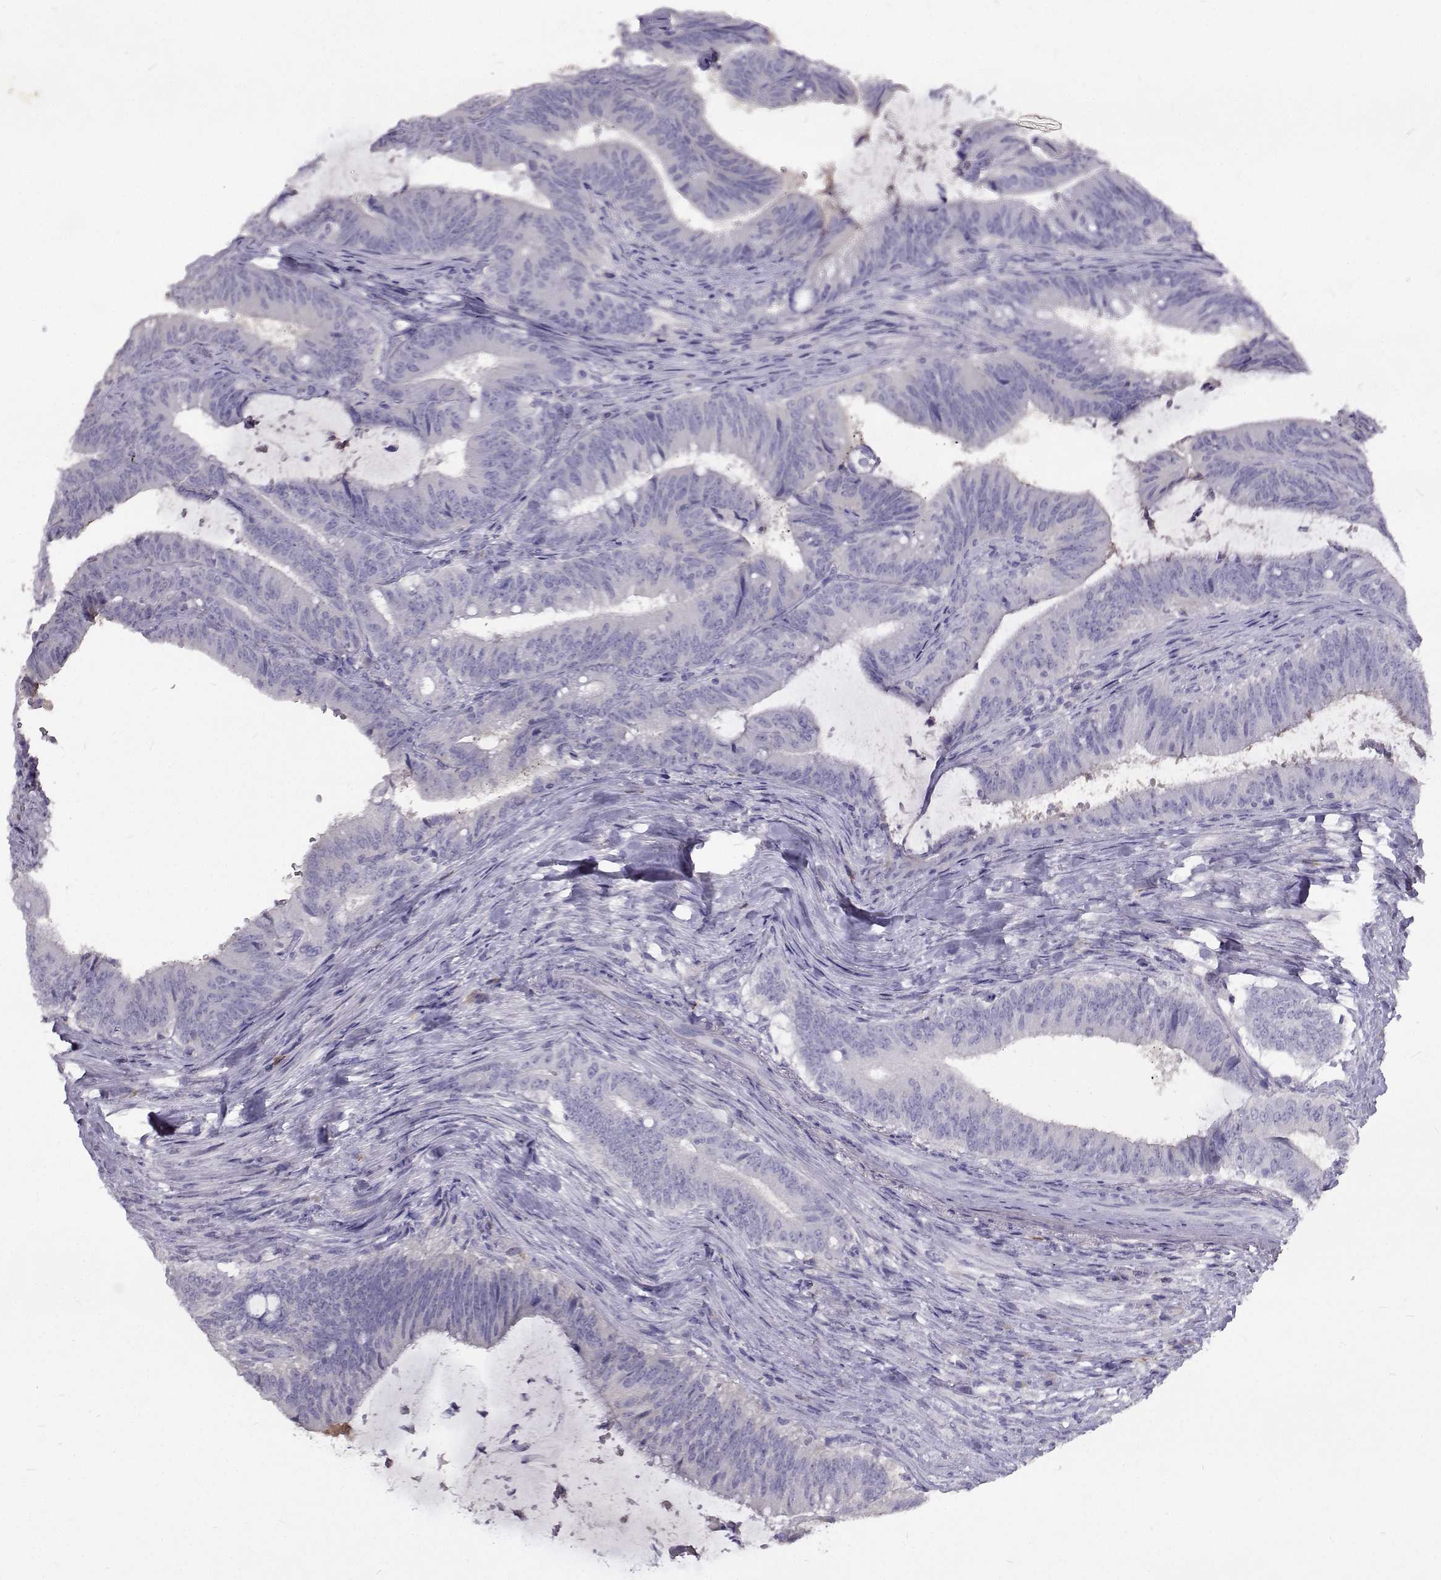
{"staining": {"intensity": "negative", "quantity": "none", "location": "none"}, "tissue": "colorectal cancer", "cell_type": "Tumor cells", "image_type": "cancer", "snomed": [{"axis": "morphology", "description": "Adenocarcinoma, NOS"}, {"axis": "topography", "description": "Colon"}], "caption": "A high-resolution photomicrograph shows immunohistochemistry staining of colorectal cancer (adenocarcinoma), which shows no significant expression in tumor cells.", "gene": "CFAP44", "patient": {"sex": "female", "age": 43}}